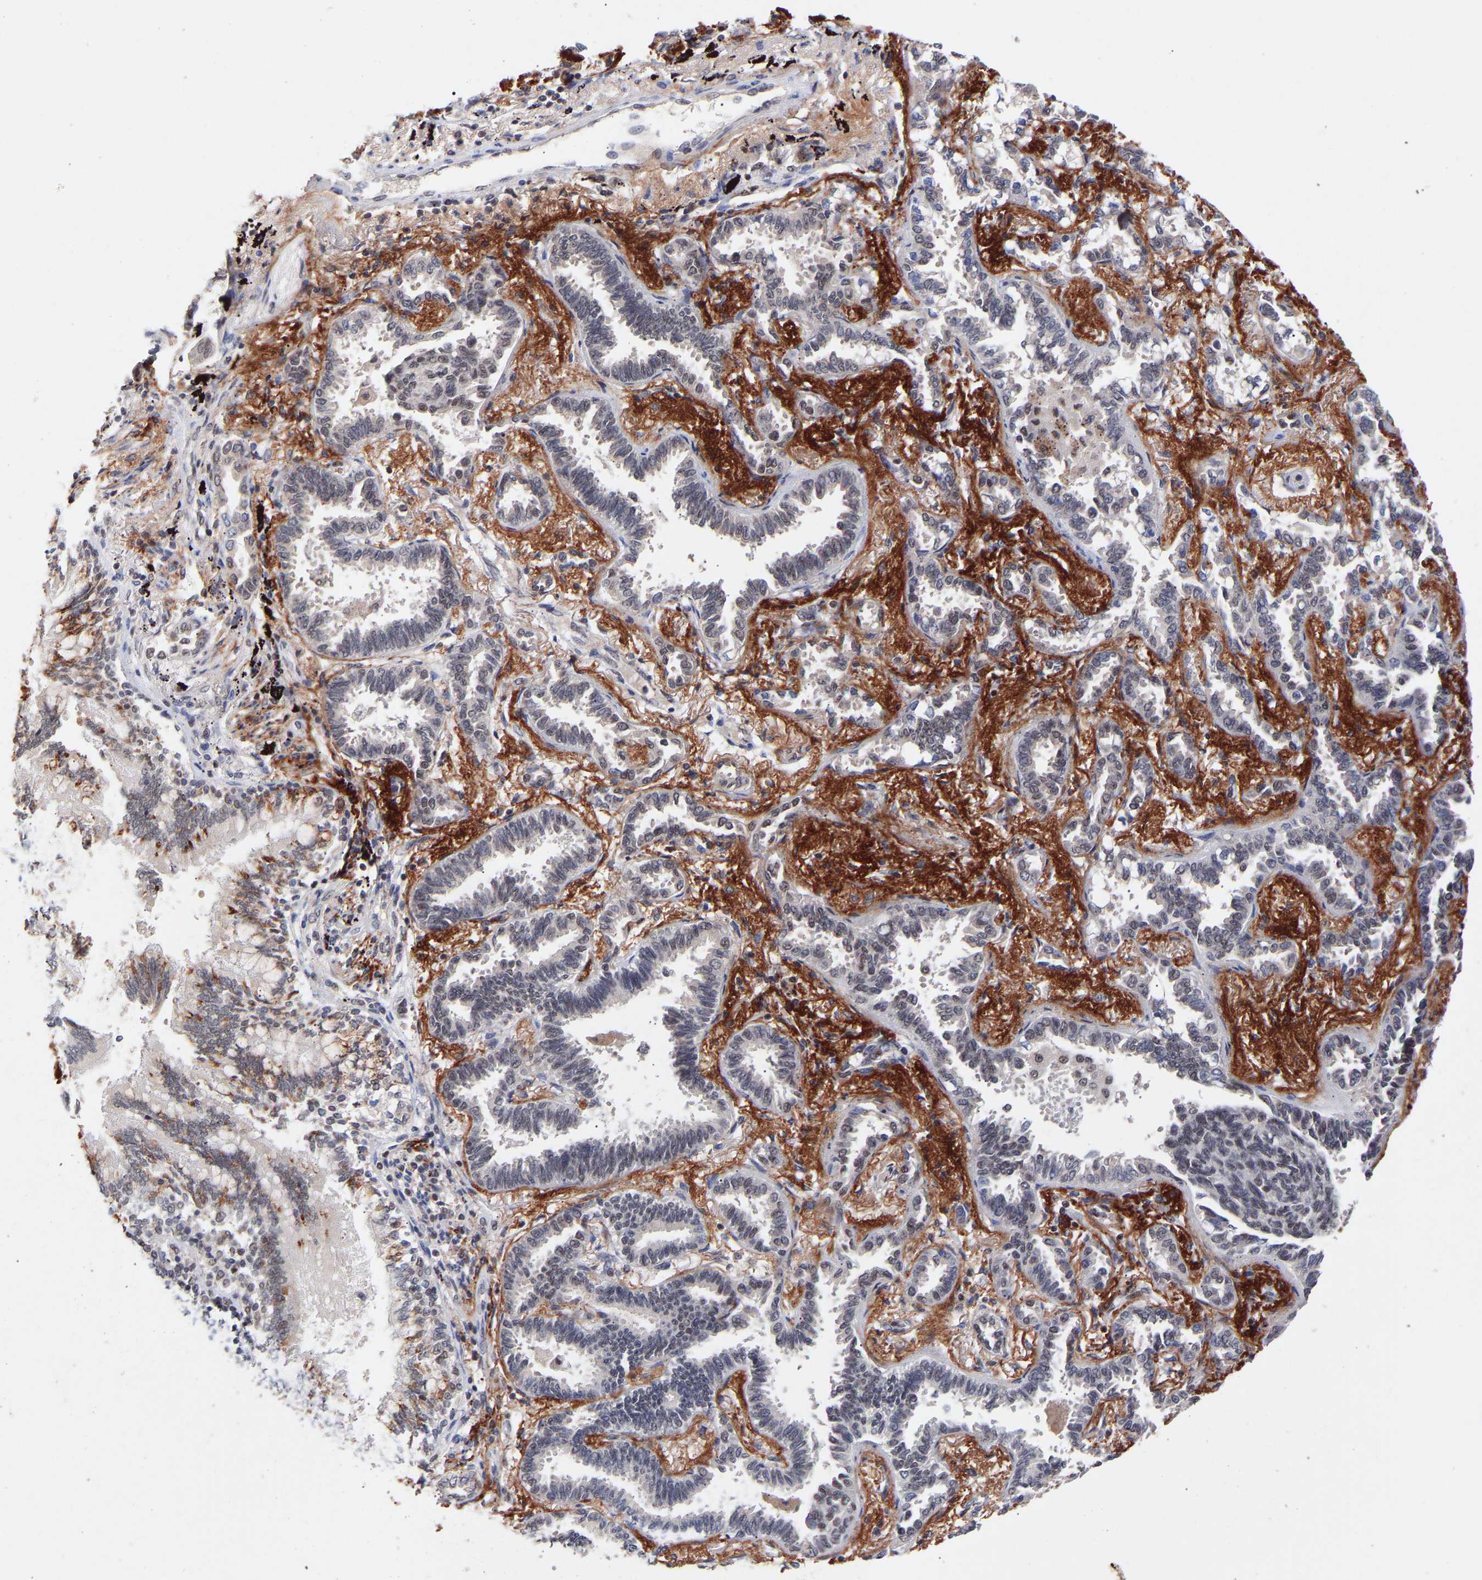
{"staining": {"intensity": "moderate", "quantity": "<25%", "location": "nuclear"}, "tissue": "lung cancer", "cell_type": "Tumor cells", "image_type": "cancer", "snomed": [{"axis": "morphology", "description": "Adenocarcinoma, NOS"}, {"axis": "topography", "description": "Lung"}], "caption": "Immunohistochemical staining of human adenocarcinoma (lung) reveals low levels of moderate nuclear protein expression in about <25% of tumor cells.", "gene": "RBM15", "patient": {"sex": "male", "age": 59}}